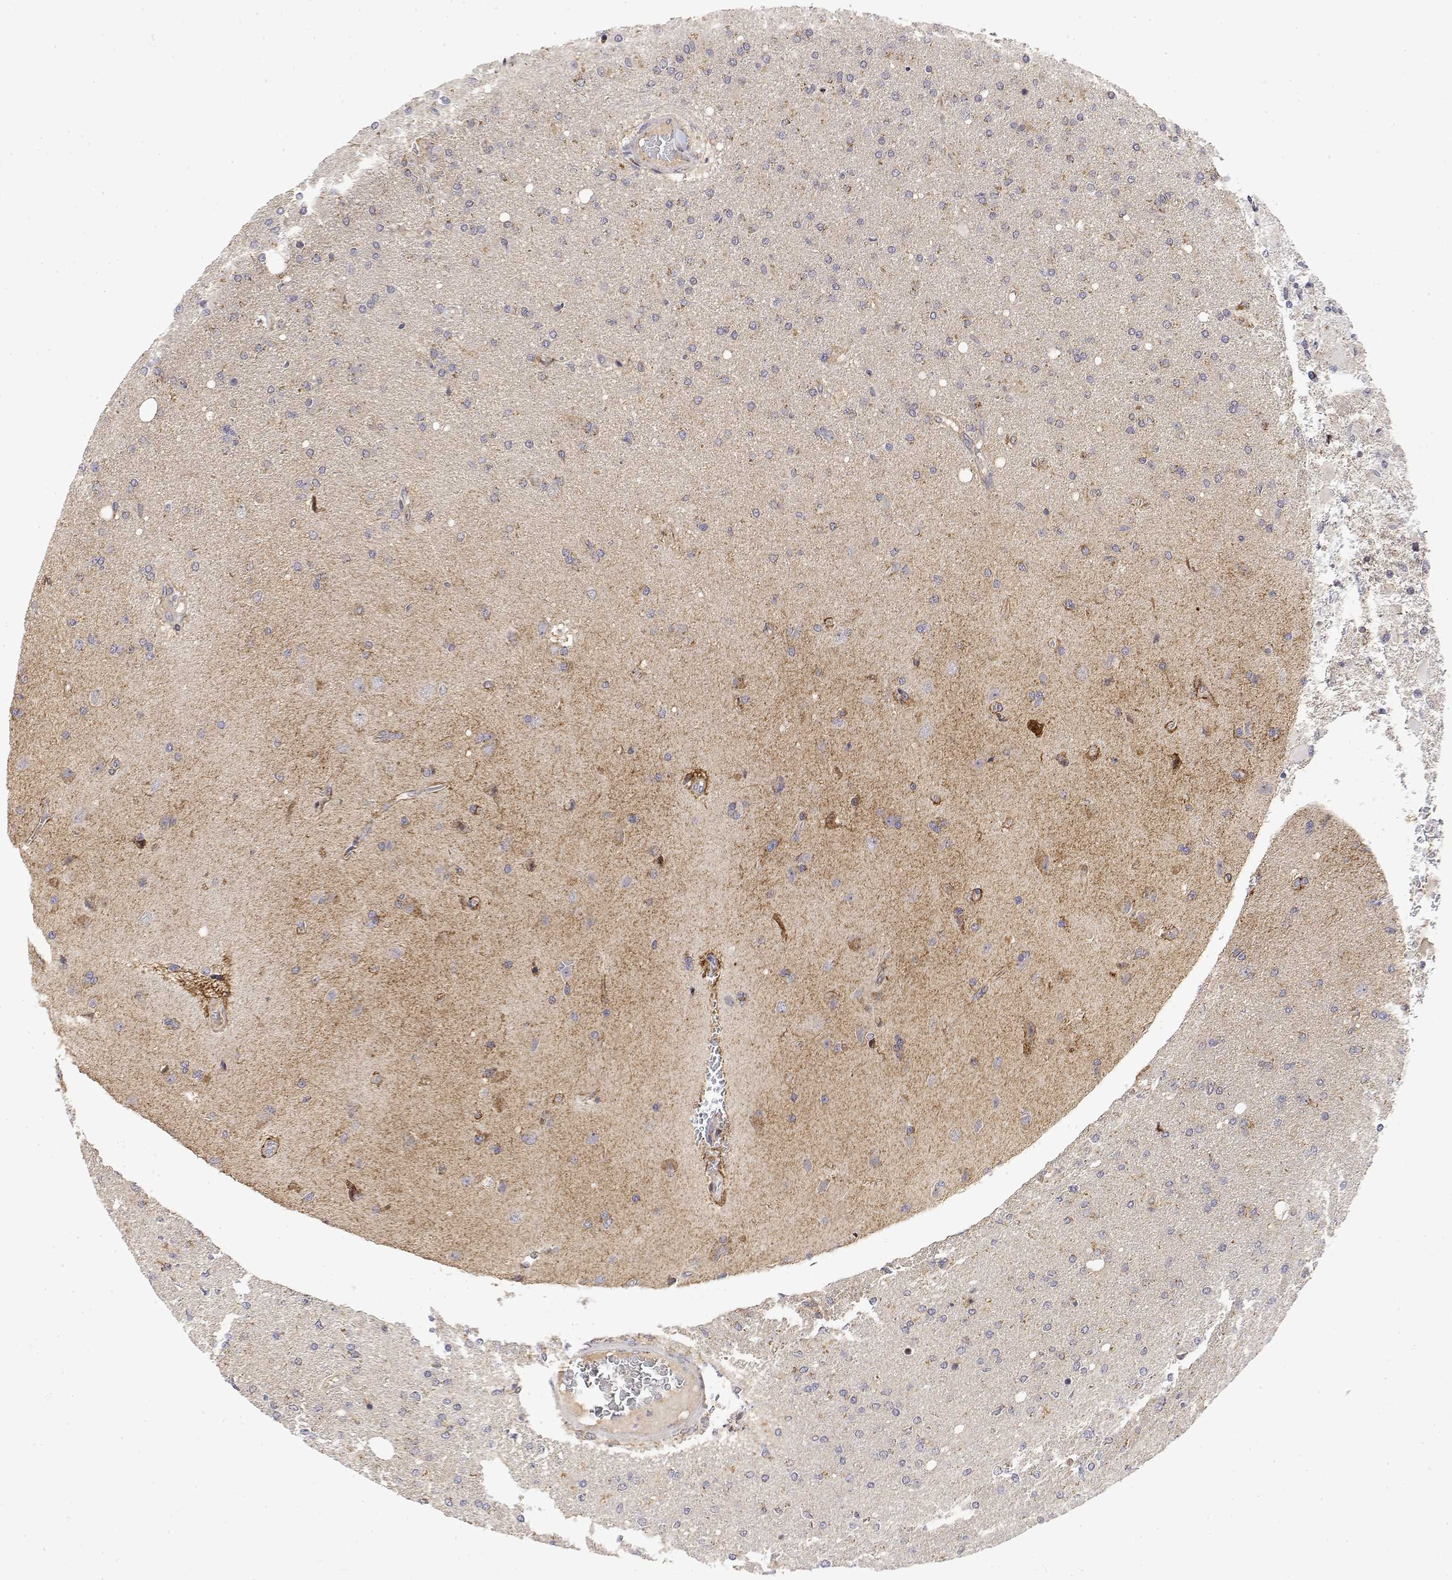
{"staining": {"intensity": "negative", "quantity": "none", "location": "none"}, "tissue": "glioma", "cell_type": "Tumor cells", "image_type": "cancer", "snomed": [{"axis": "morphology", "description": "Glioma, malignant, High grade"}, {"axis": "topography", "description": "Cerebral cortex"}], "caption": "This is a histopathology image of immunohistochemistry (IHC) staining of glioma, which shows no expression in tumor cells.", "gene": "GADD45GIP1", "patient": {"sex": "male", "age": 70}}